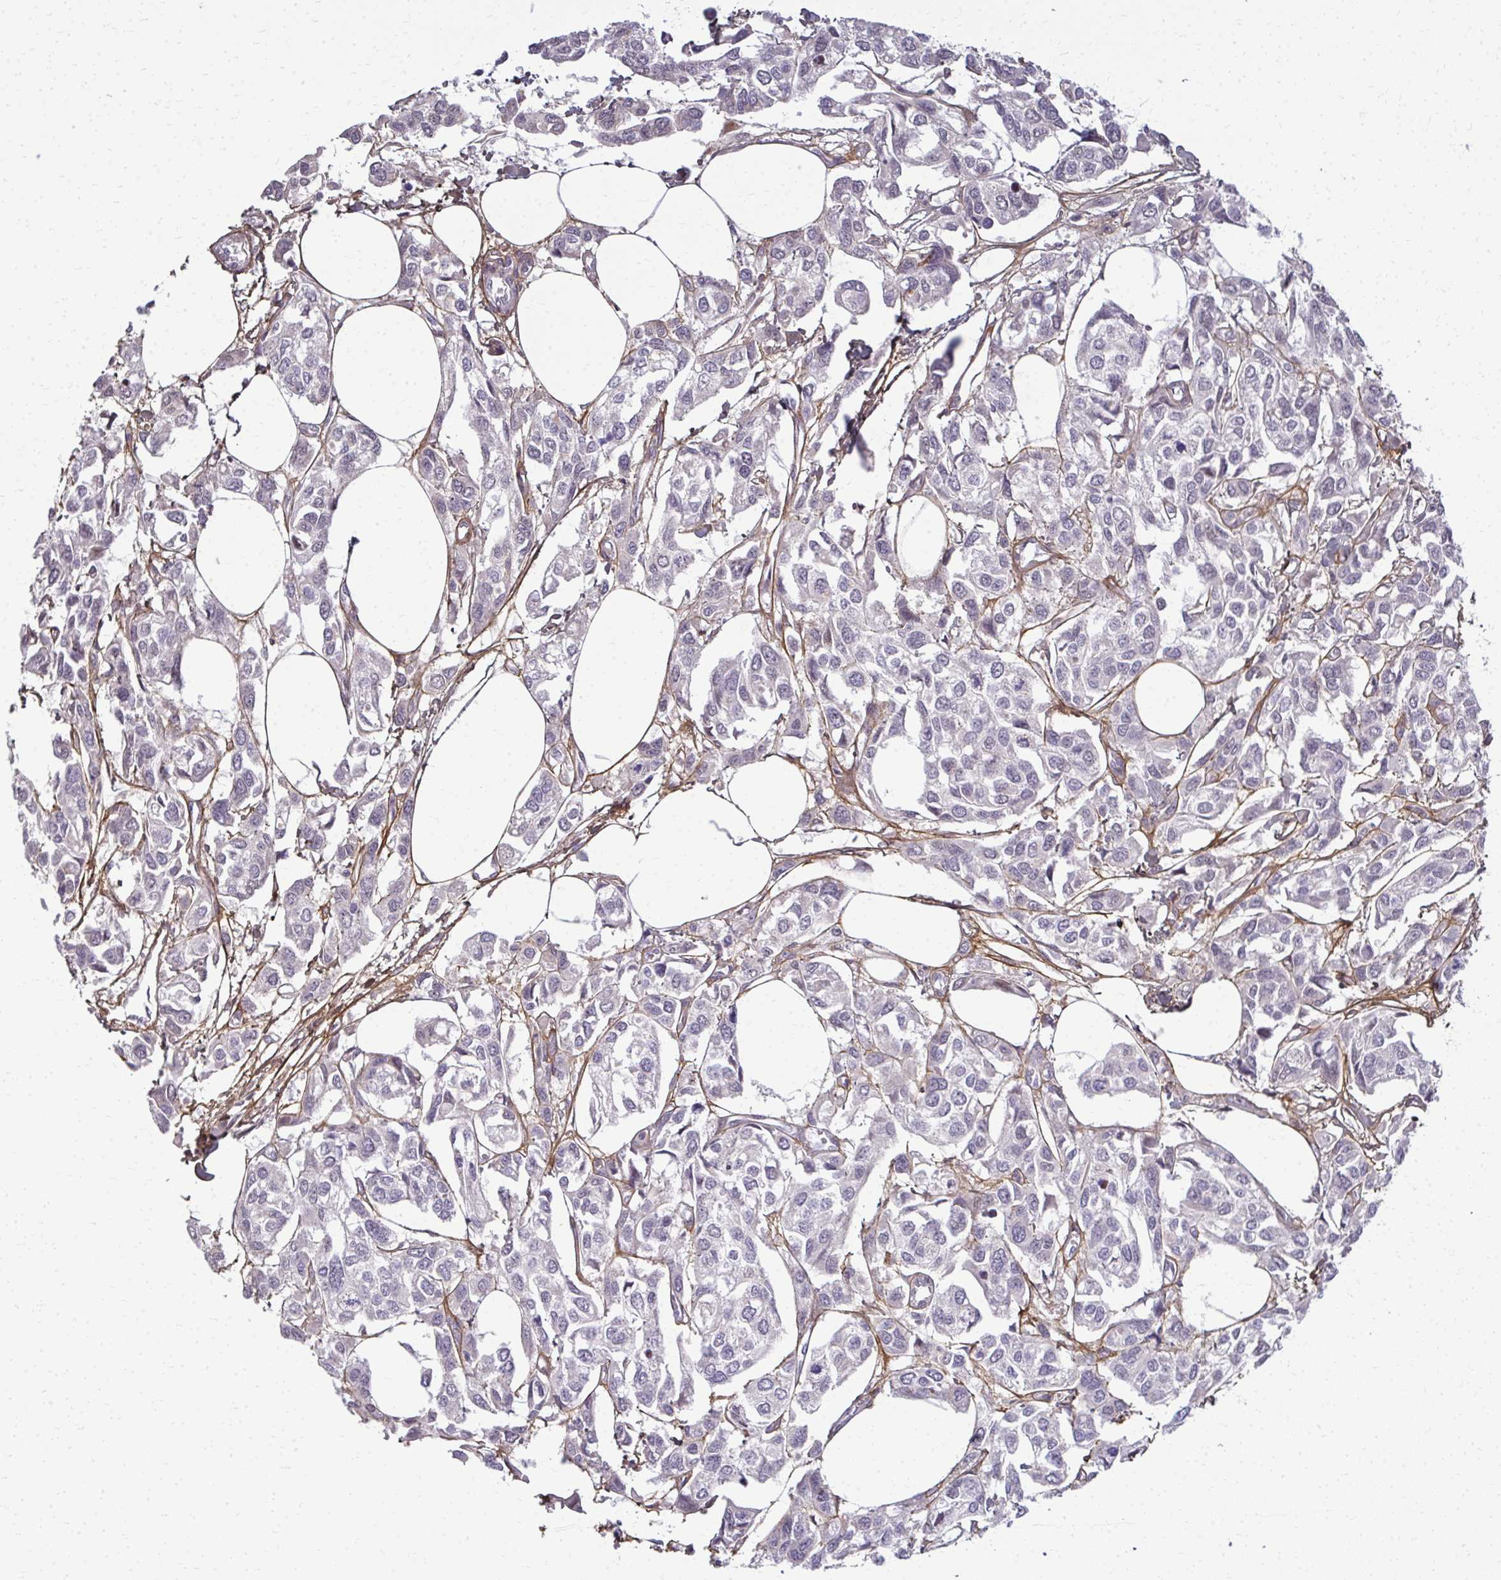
{"staining": {"intensity": "negative", "quantity": "none", "location": "none"}, "tissue": "urothelial cancer", "cell_type": "Tumor cells", "image_type": "cancer", "snomed": [{"axis": "morphology", "description": "Urothelial carcinoma, High grade"}, {"axis": "topography", "description": "Urinary bladder"}], "caption": "DAB immunohistochemical staining of urothelial cancer displays no significant staining in tumor cells. The staining is performed using DAB (3,3'-diaminobenzidine) brown chromogen with nuclei counter-stained in using hematoxylin.", "gene": "AP5M1", "patient": {"sex": "male", "age": 67}}